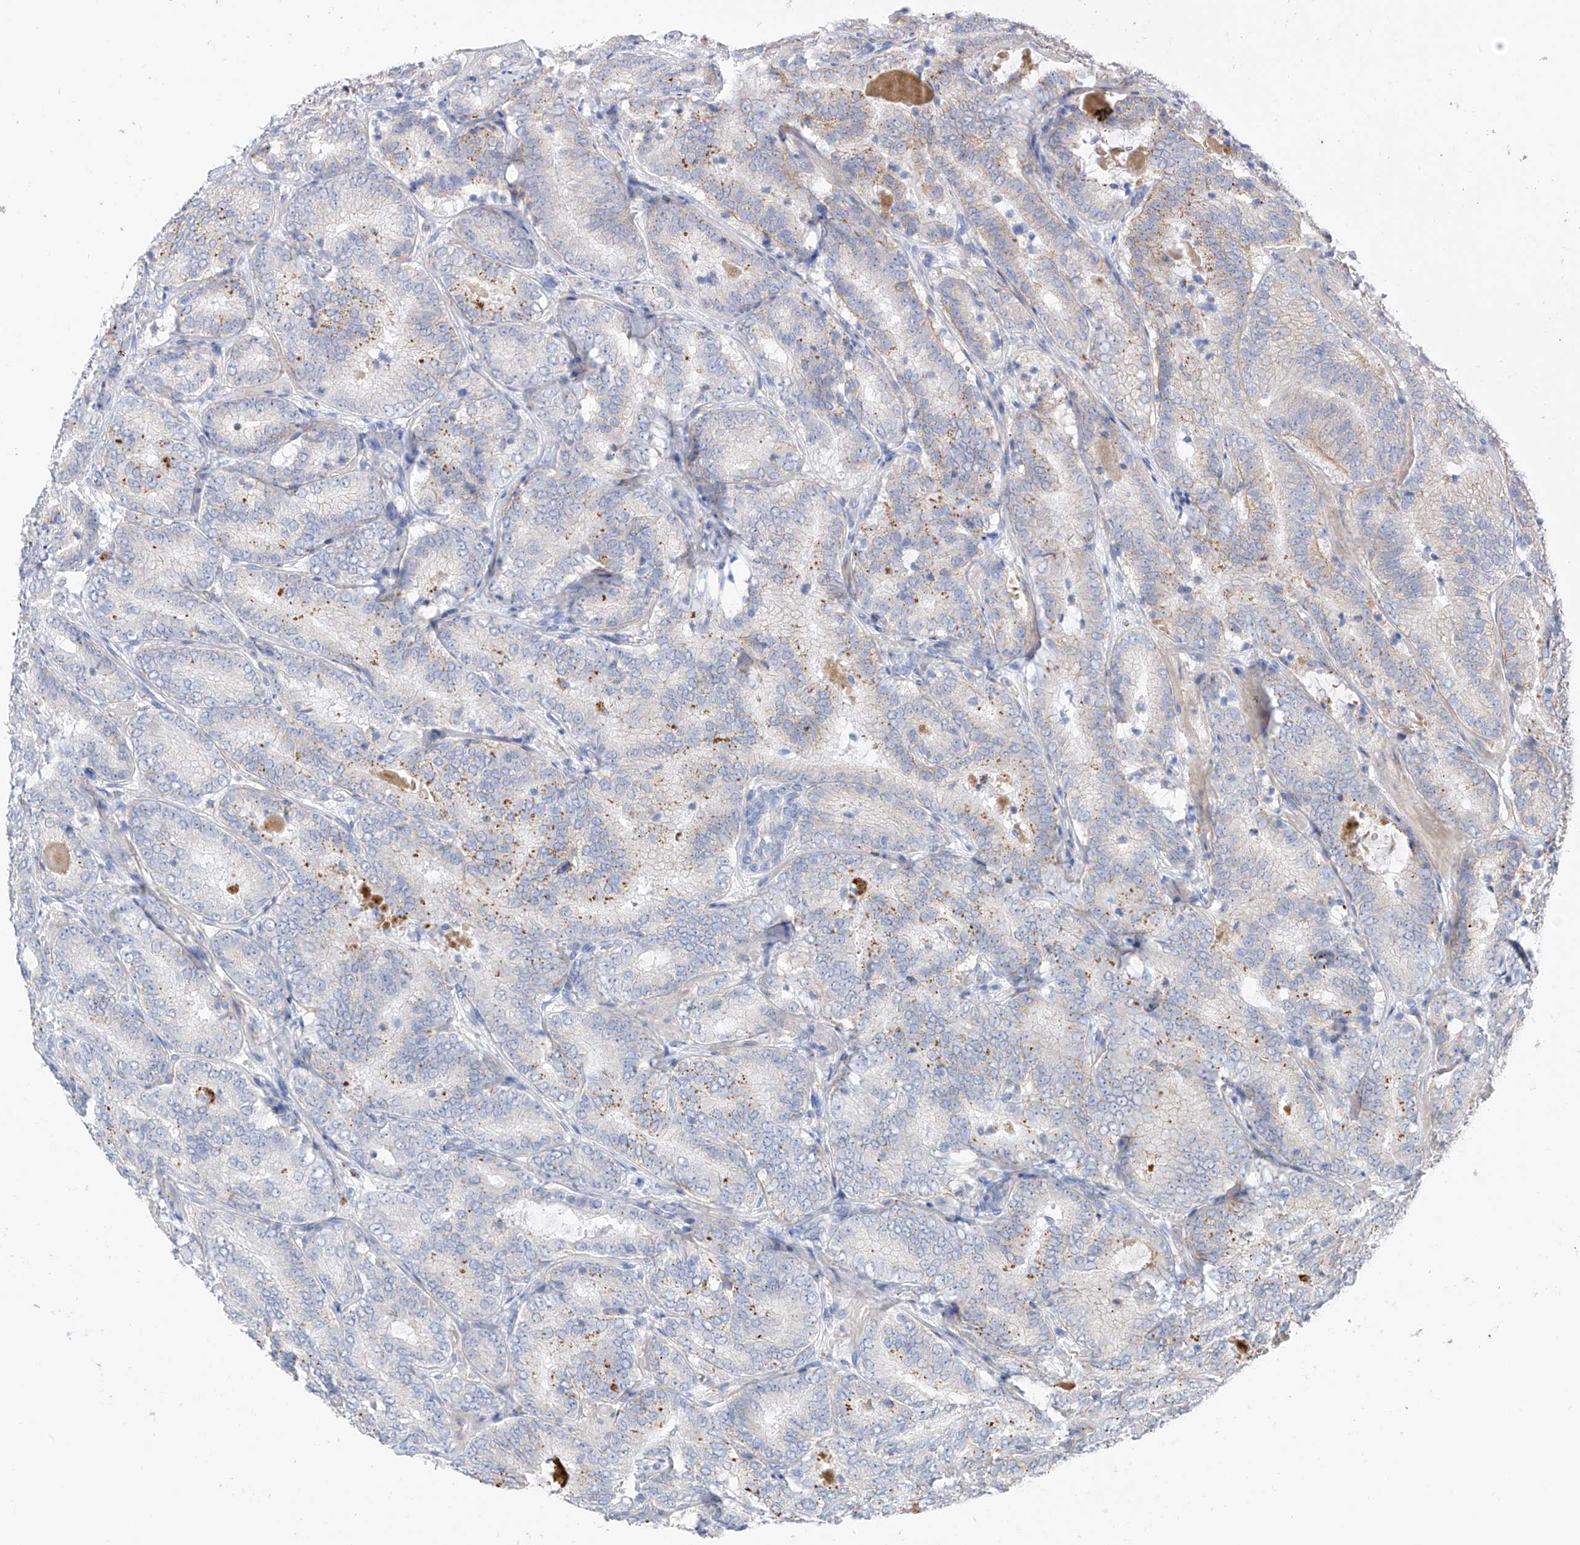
{"staining": {"intensity": "negative", "quantity": "none", "location": "none"}, "tissue": "prostate cancer", "cell_type": "Tumor cells", "image_type": "cancer", "snomed": [{"axis": "morphology", "description": "Adenocarcinoma, High grade"}, {"axis": "topography", "description": "Prostate"}], "caption": "Immunohistochemical staining of high-grade adenocarcinoma (prostate) shows no significant staining in tumor cells.", "gene": "ITGA9", "patient": {"sex": "male", "age": 57}}